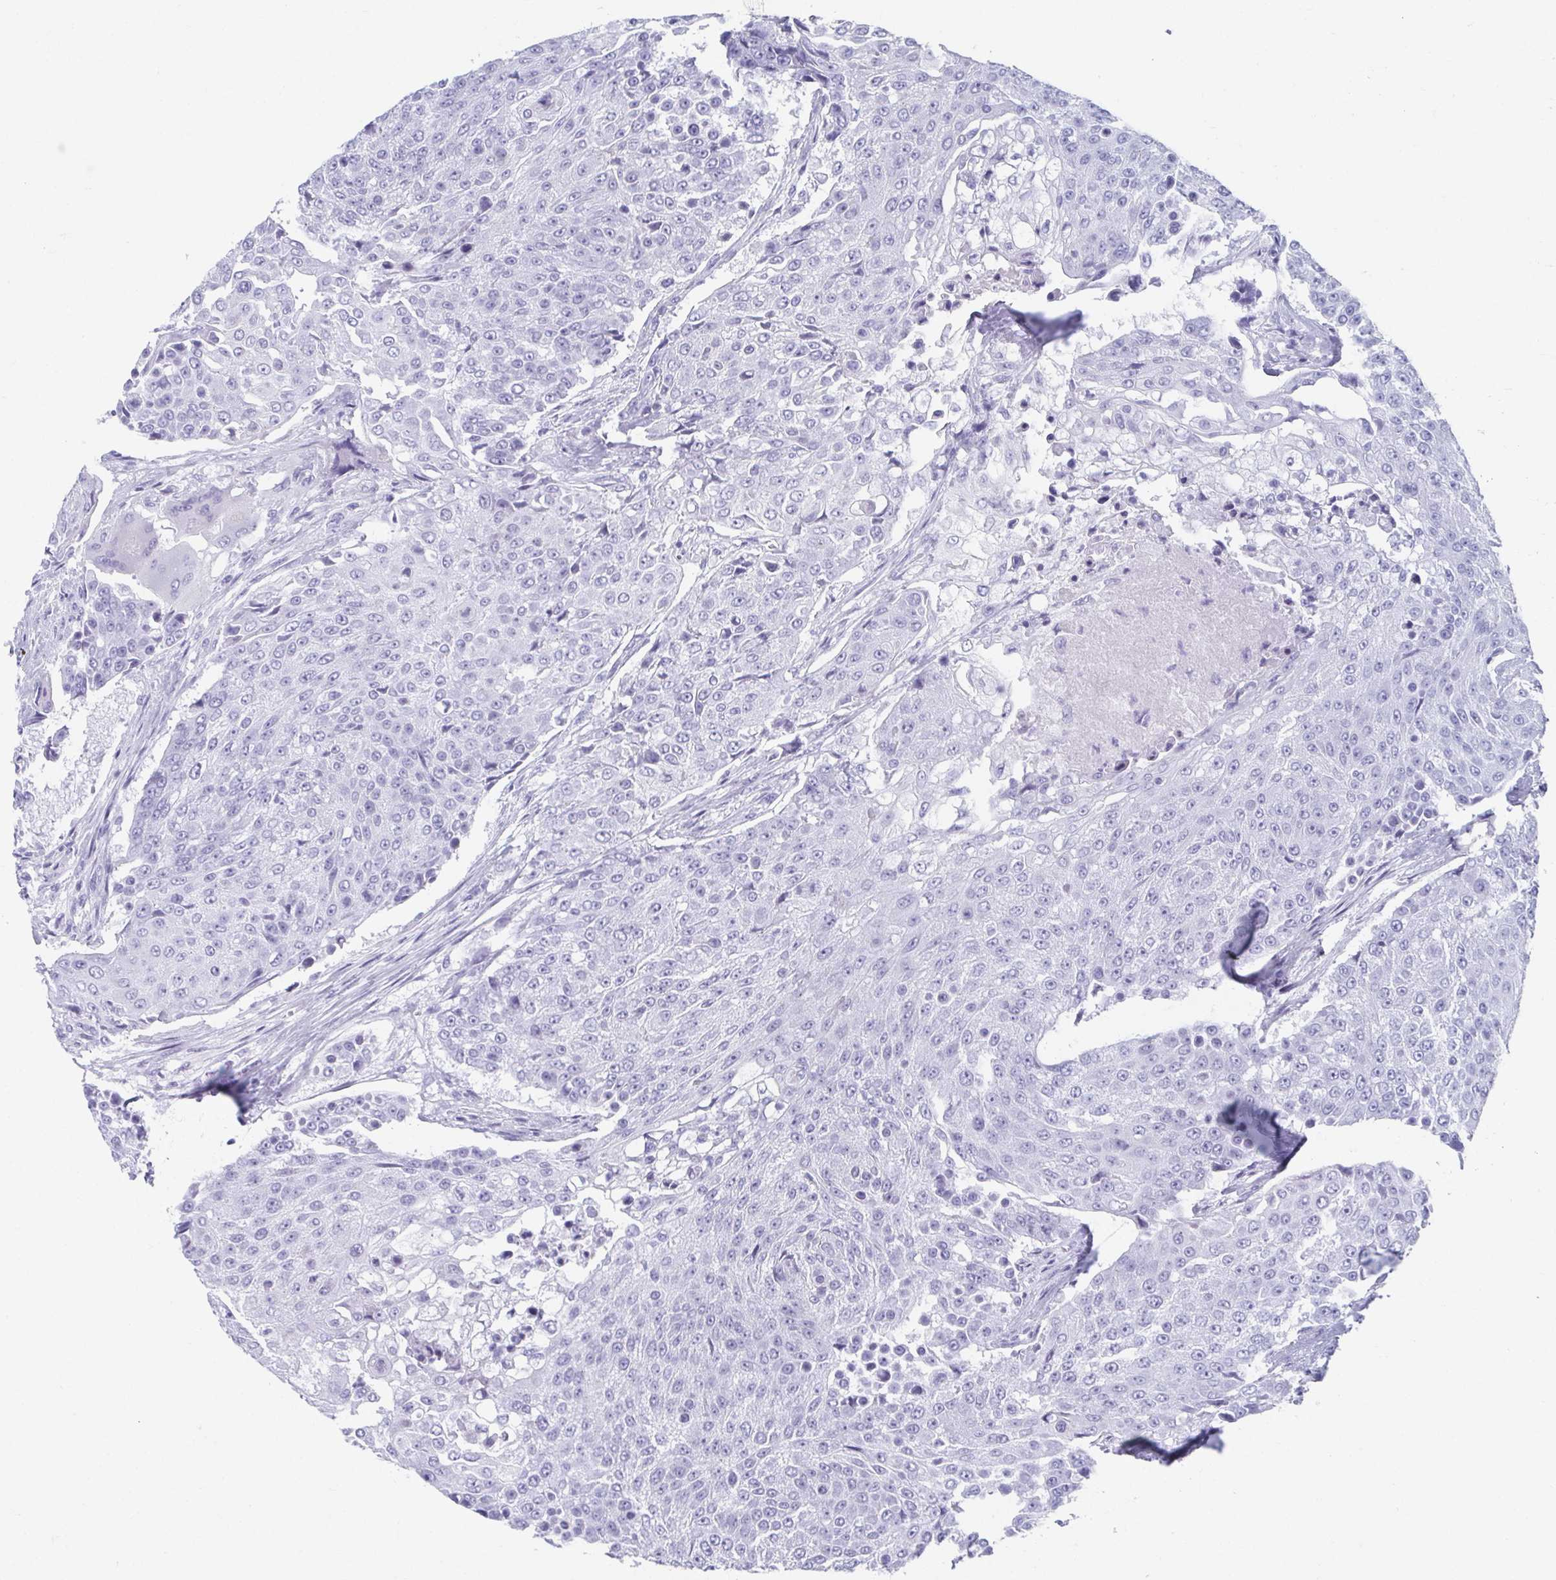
{"staining": {"intensity": "negative", "quantity": "none", "location": "none"}, "tissue": "urothelial cancer", "cell_type": "Tumor cells", "image_type": "cancer", "snomed": [{"axis": "morphology", "description": "Urothelial carcinoma, High grade"}, {"axis": "topography", "description": "Urinary bladder"}], "caption": "The histopathology image exhibits no staining of tumor cells in high-grade urothelial carcinoma. (Stains: DAB IHC with hematoxylin counter stain, Microscopy: brightfield microscopy at high magnification).", "gene": "GHRL", "patient": {"sex": "female", "age": 63}}